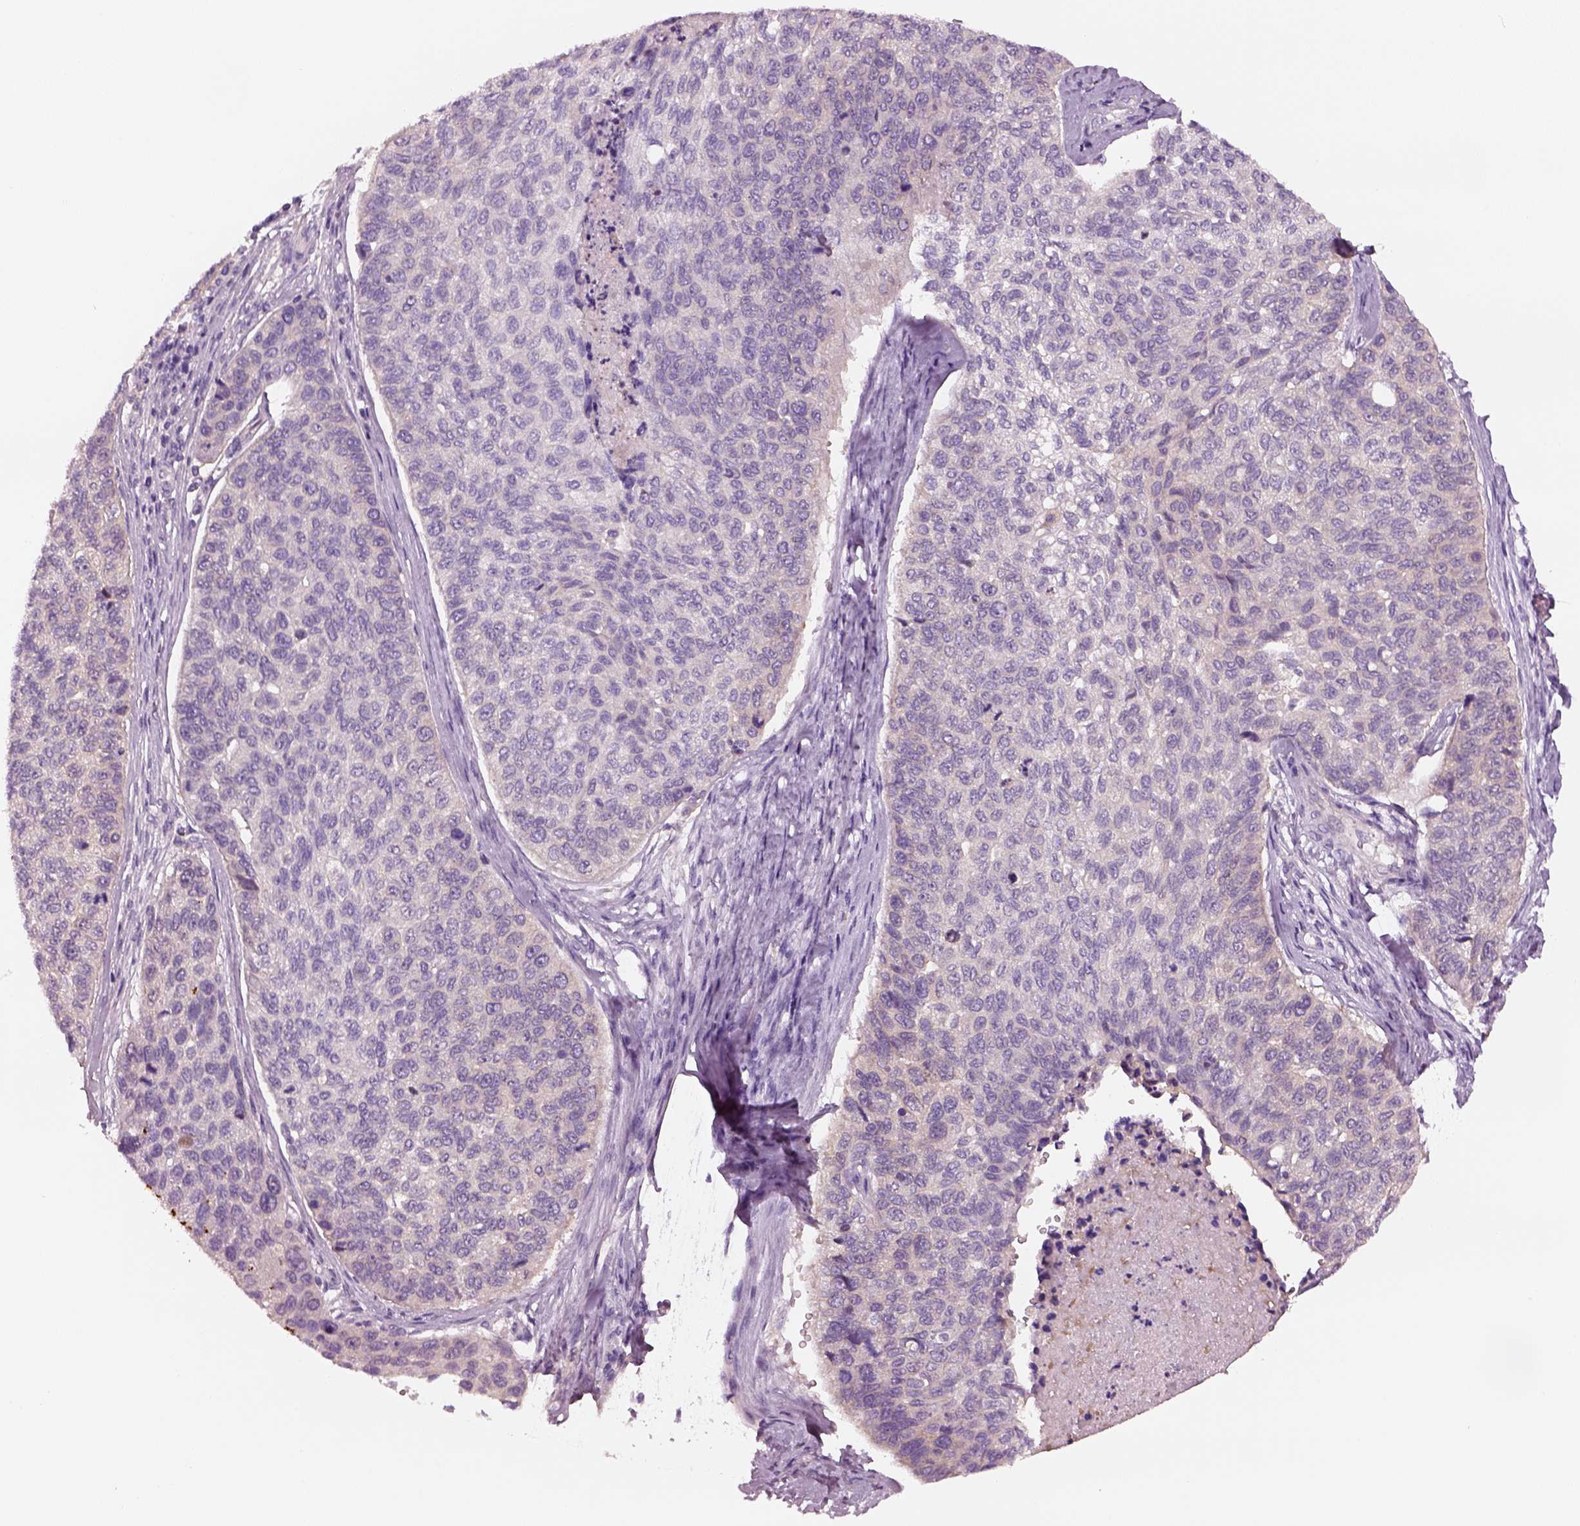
{"staining": {"intensity": "negative", "quantity": "none", "location": "none"}, "tissue": "lung cancer", "cell_type": "Tumor cells", "image_type": "cancer", "snomed": [{"axis": "morphology", "description": "Squamous cell carcinoma, NOS"}, {"axis": "topography", "description": "Lung"}], "caption": "An IHC micrograph of lung cancer is shown. There is no staining in tumor cells of lung cancer. Nuclei are stained in blue.", "gene": "ELSPBP1", "patient": {"sex": "male", "age": 69}}